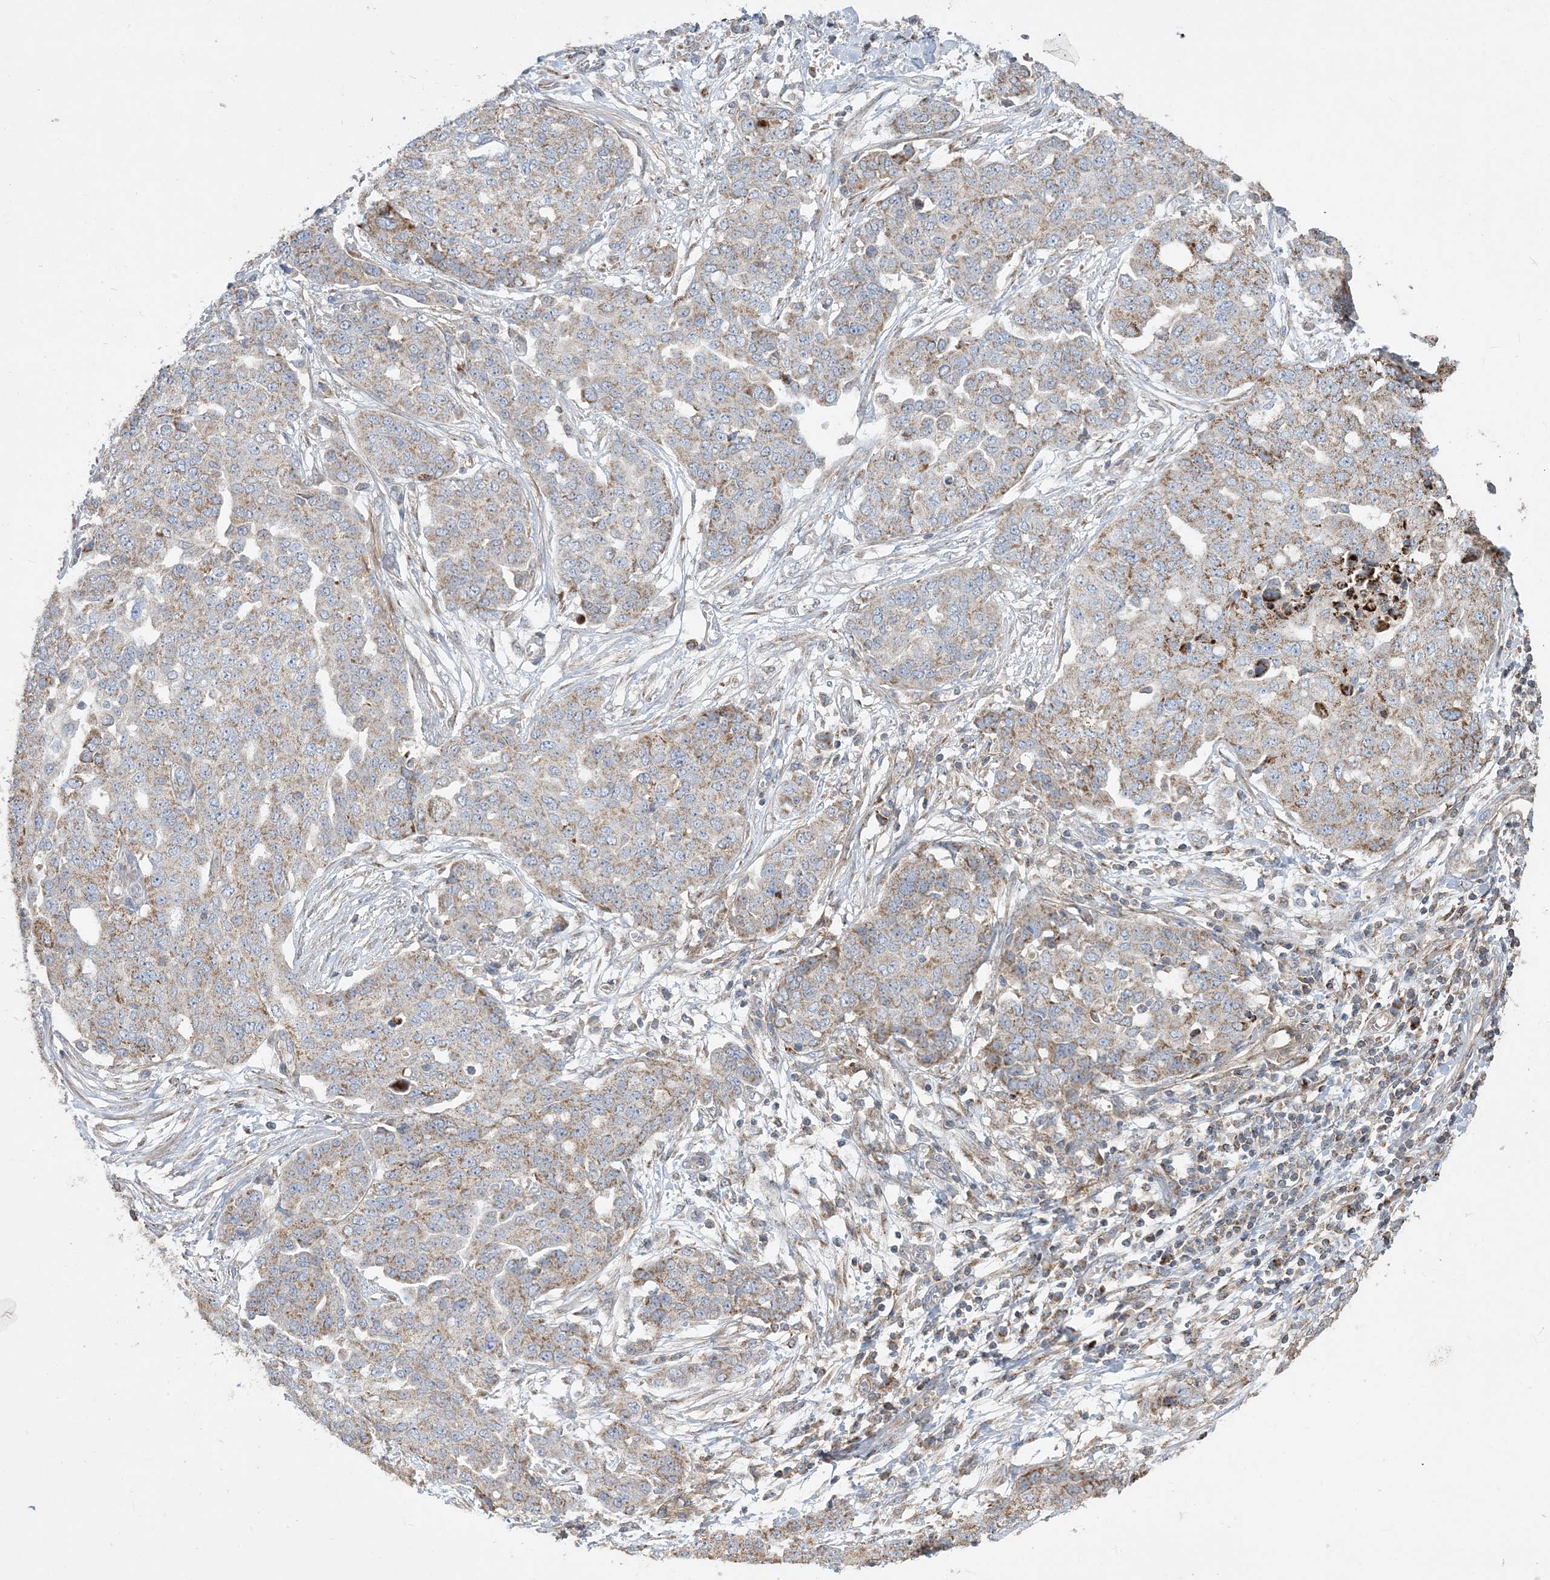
{"staining": {"intensity": "weak", "quantity": ">75%", "location": "cytoplasmic/membranous"}, "tissue": "ovarian cancer", "cell_type": "Tumor cells", "image_type": "cancer", "snomed": [{"axis": "morphology", "description": "Cystadenocarcinoma, serous, NOS"}, {"axis": "topography", "description": "Soft tissue"}, {"axis": "topography", "description": "Ovary"}], "caption": "Immunohistochemical staining of human serous cystadenocarcinoma (ovarian) exhibits low levels of weak cytoplasmic/membranous protein expression in approximately >75% of tumor cells.", "gene": "ECHDC1", "patient": {"sex": "female", "age": 57}}